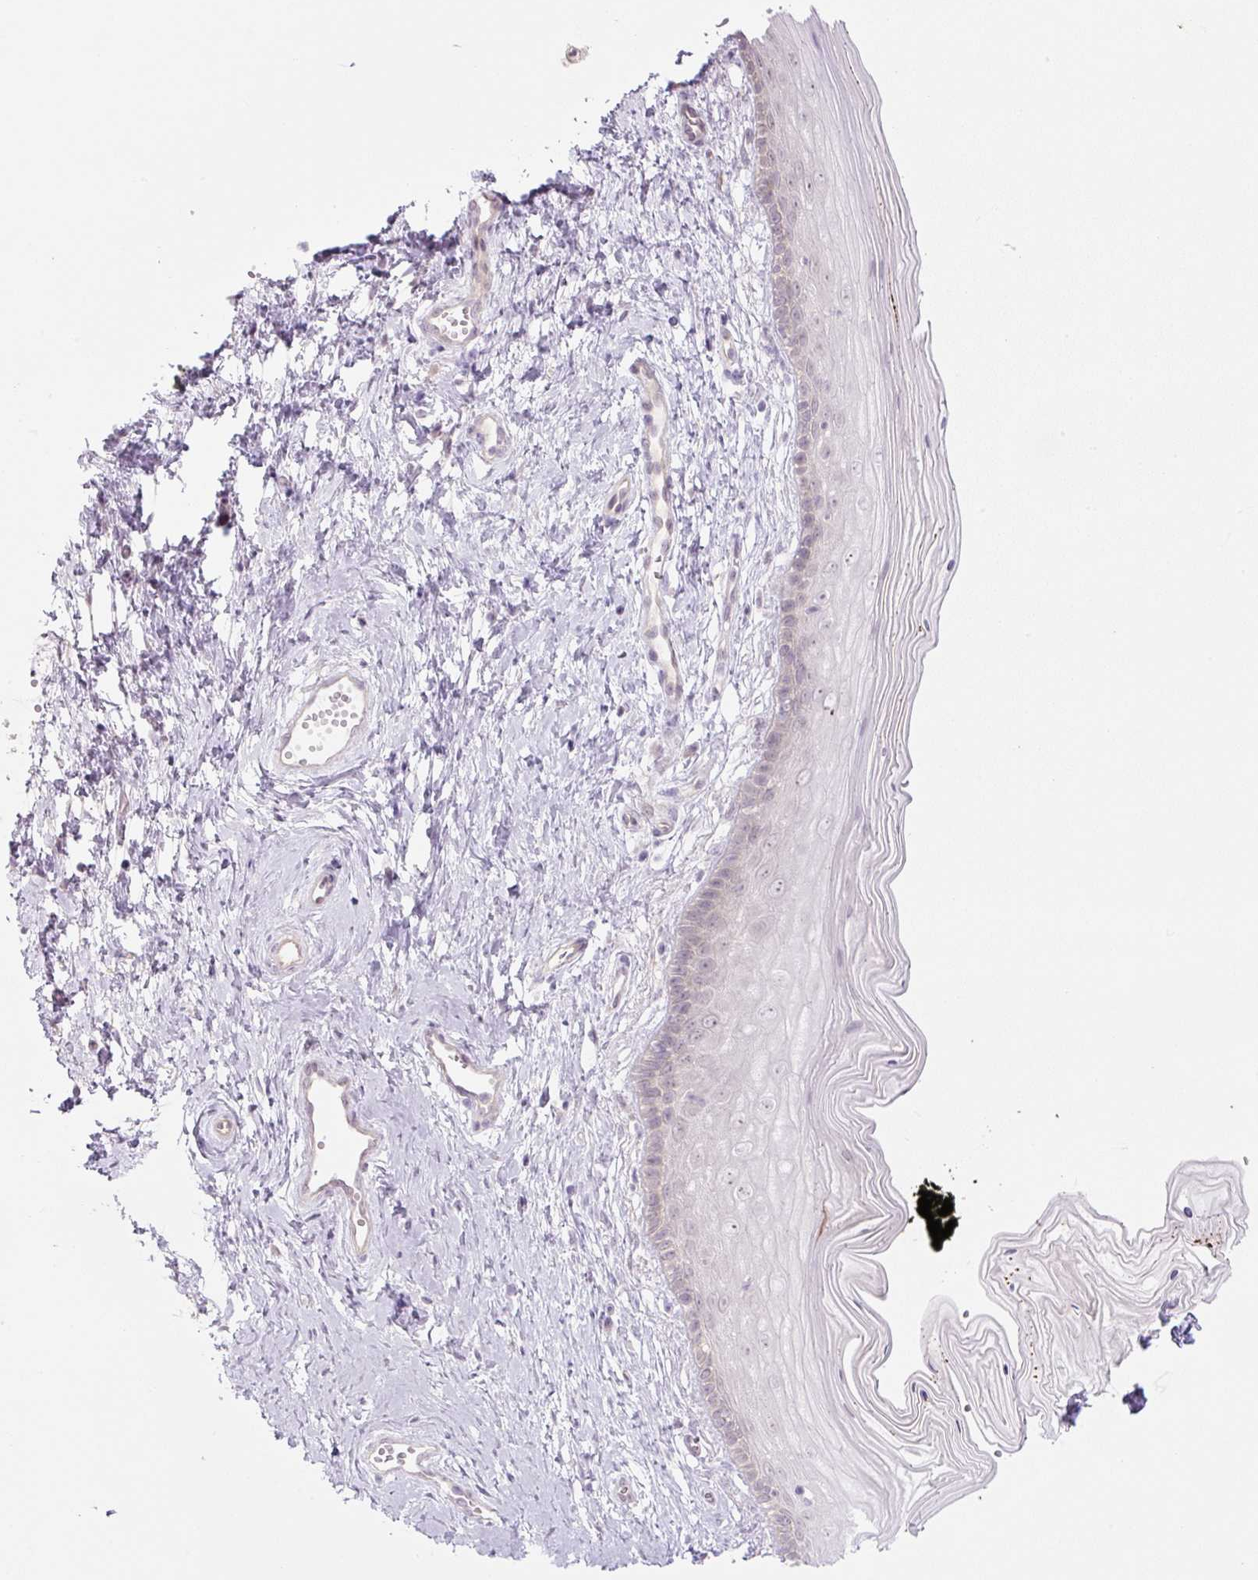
{"staining": {"intensity": "negative", "quantity": "none", "location": "none"}, "tissue": "vagina", "cell_type": "Squamous epithelial cells", "image_type": "normal", "snomed": [{"axis": "morphology", "description": "Normal tissue, NOS"}, {"axis": "topography", "description": "Vagina"}], "caption": "The immunohistochemistry histopathology image has no significant positivity in squamous epithelial cells of vagina. (DAB (3,3'-diaminobenzidine) IHC, high magnification).", "gene": "SPSB2", "patient": {"sex": "female", "age": 38}}